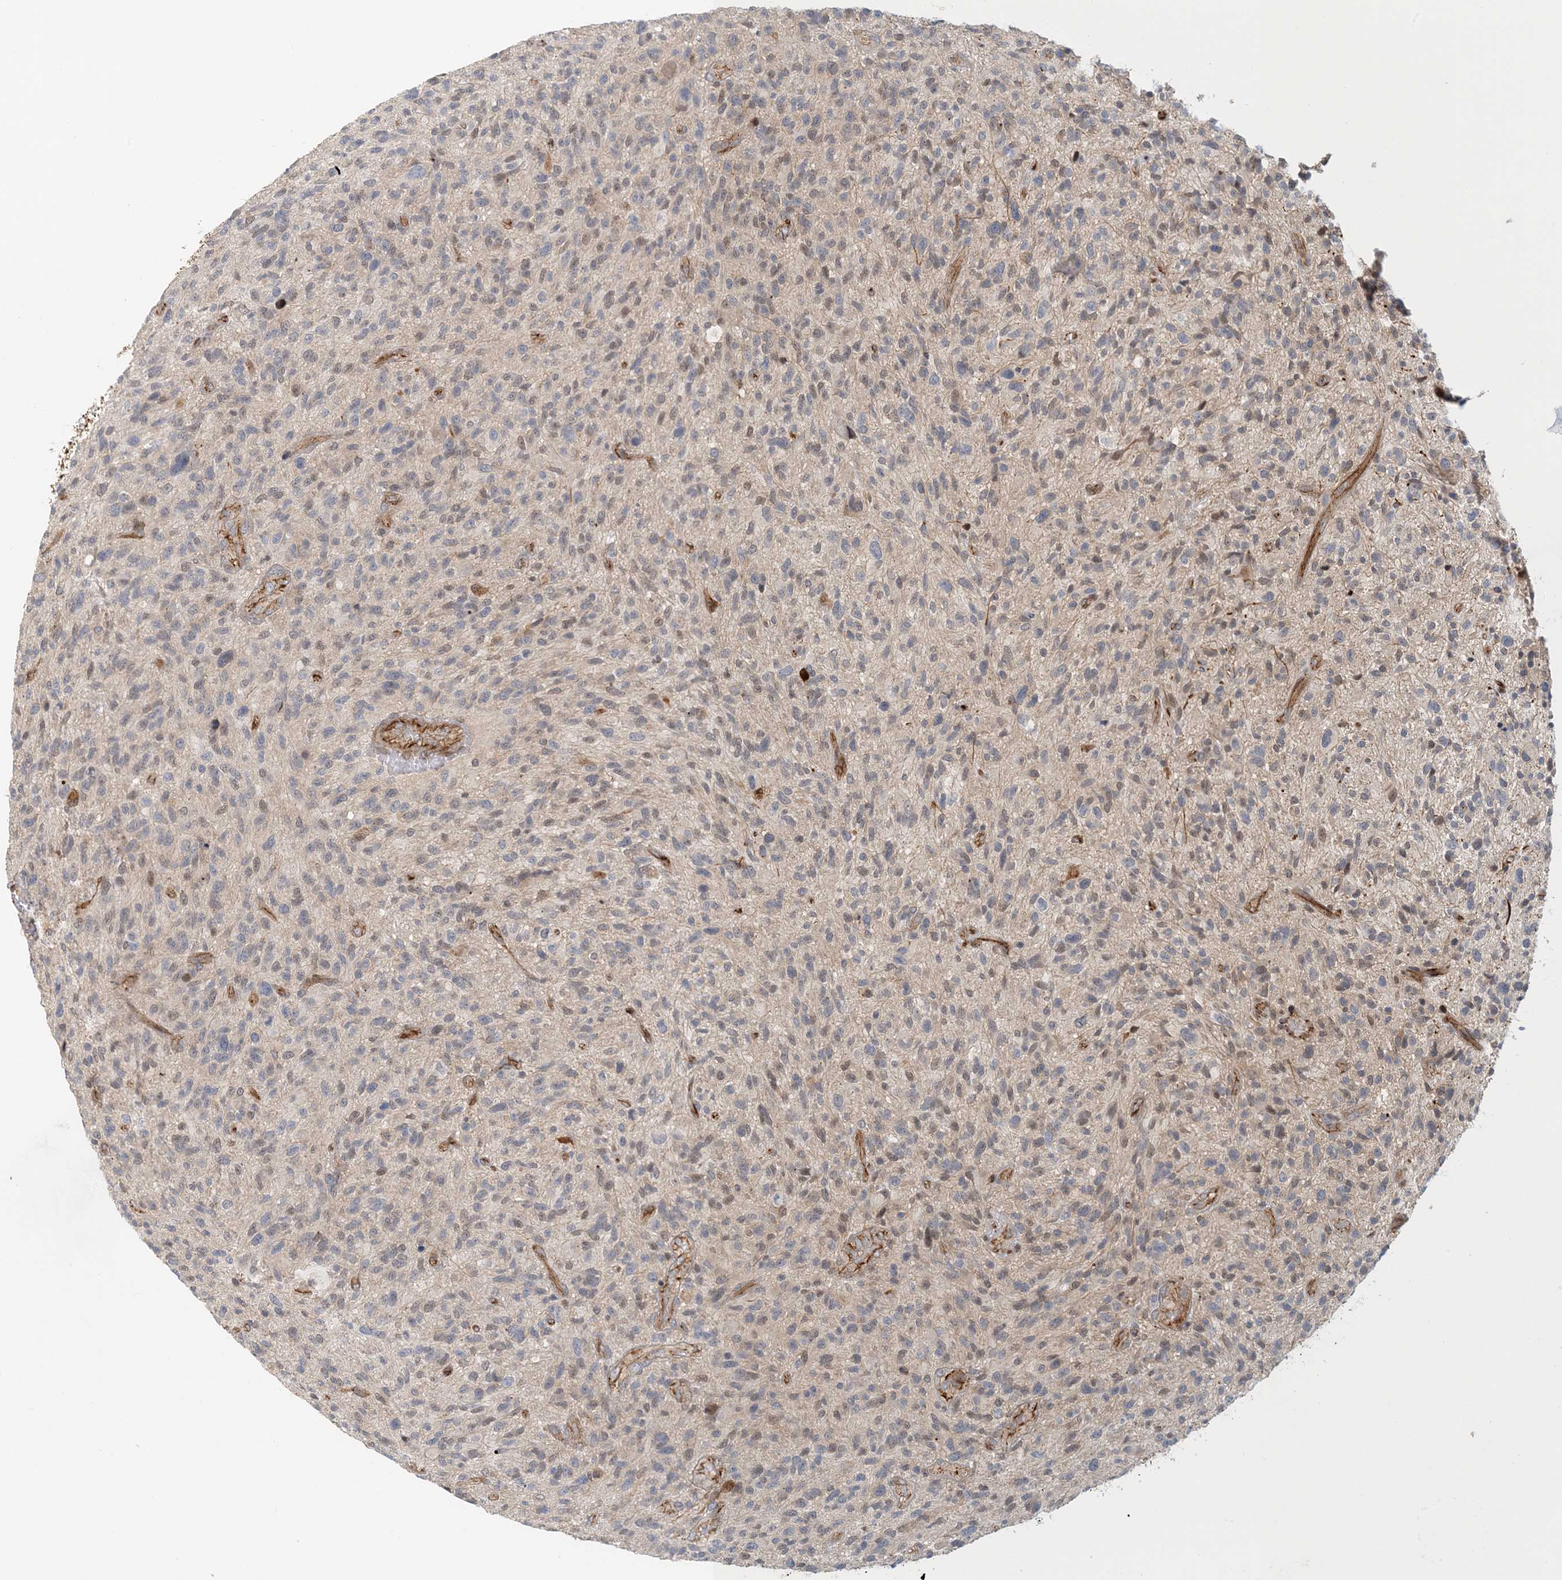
{"staining": {"intensity": "negative", "quantity": "none", "location": "none"}, "tissue": "glioma", "cell_type": "Tumor cells", "image_type": "cancer", "snomed": [{"axis": "morphology", "description": "Glioma, malignant, High grade"}, {"axis": "topography", "description": "Brain"}], "caption": "IHC of glioma demonstrates no staining in tumor cells. Brightfield microscopy of IHC stained with DAB (brown) and hematoxylin (blue), captured at high magnification.", "gene": "MAPKBP1", "patient": {"sex": "male", "age": 47}}